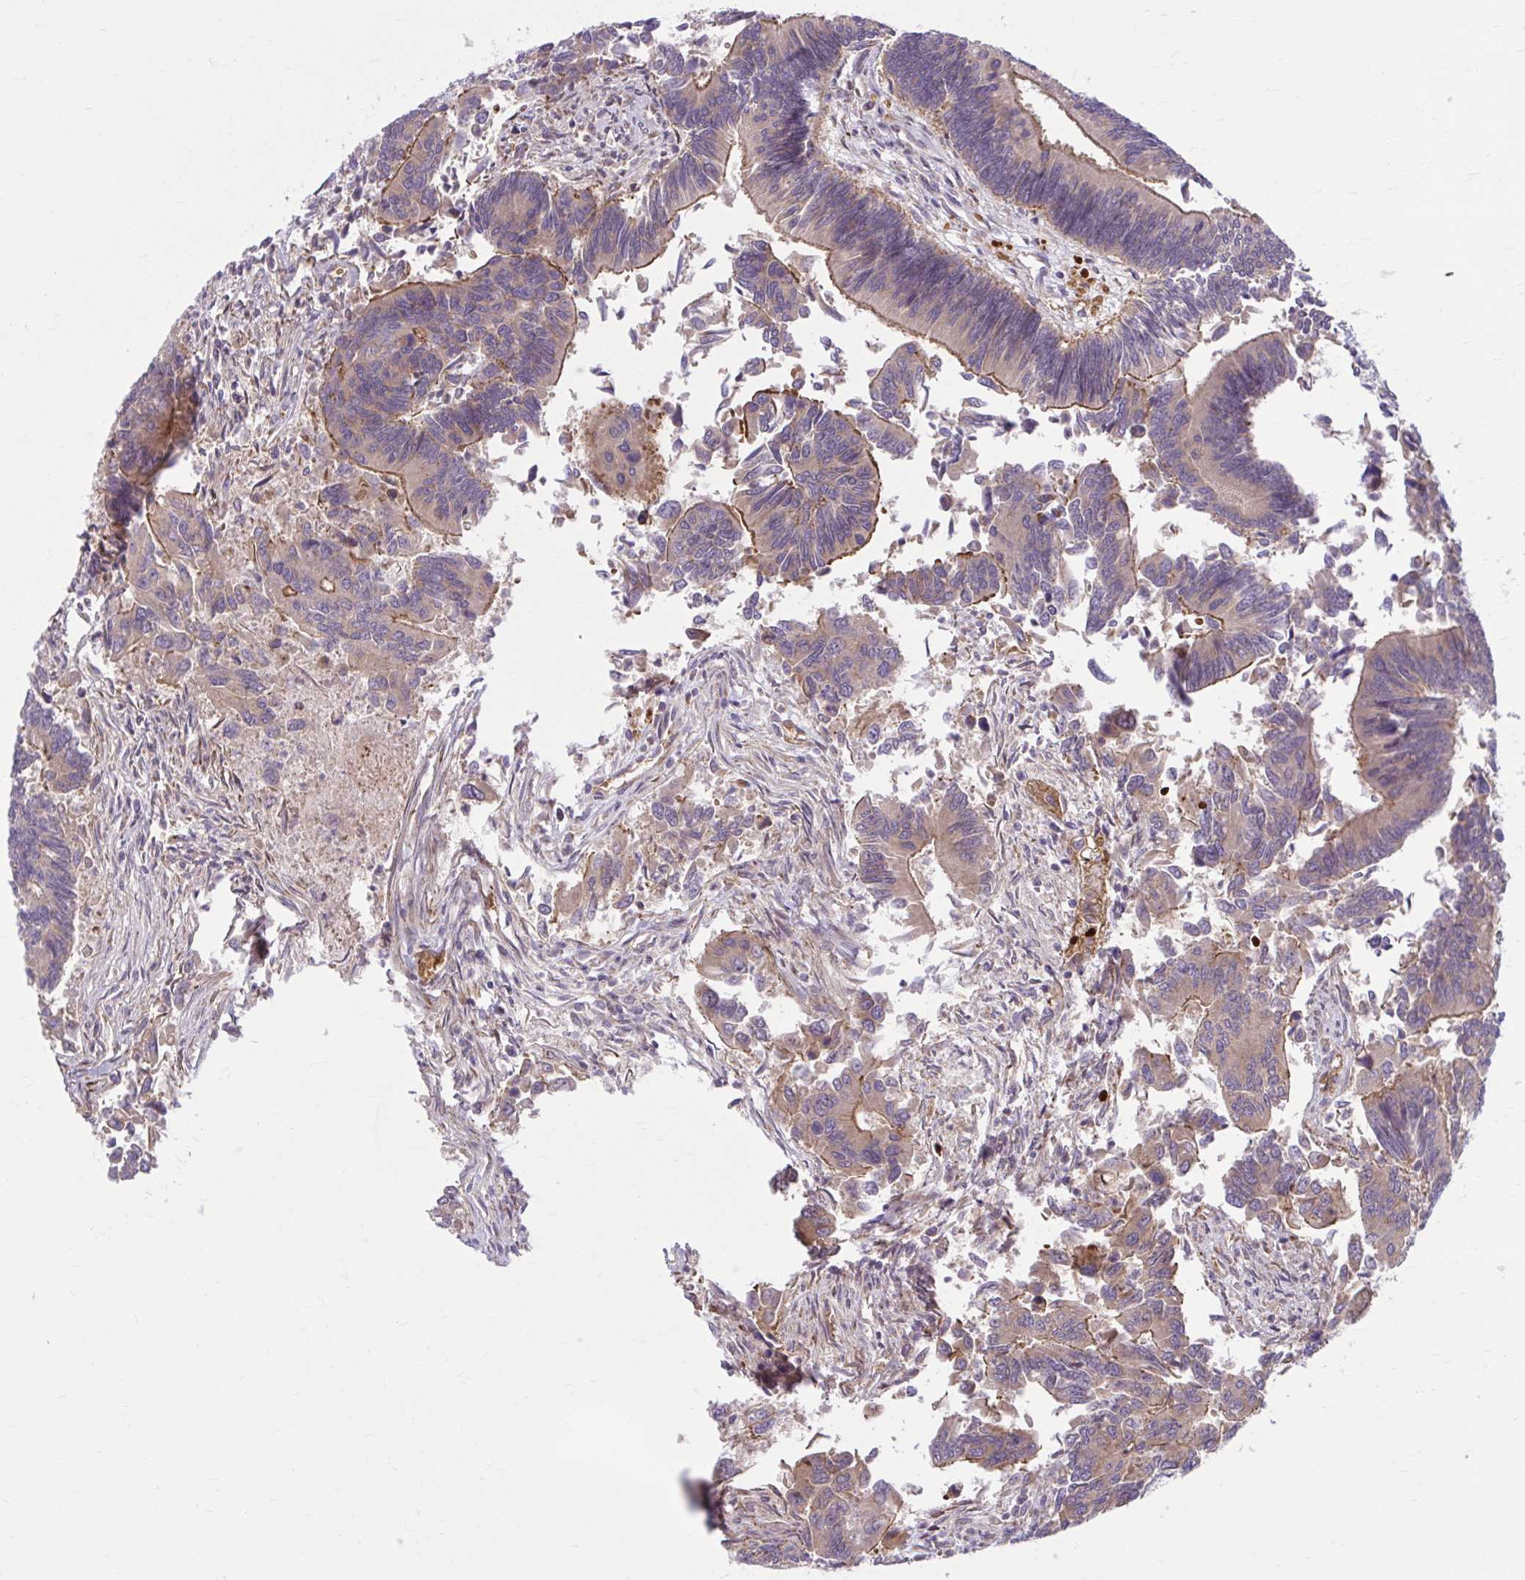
{"staining": {"intensity": "moderate", "quantity": ">75%", "location": "cytoplasmic/membranous"}, "tissue": "colorectal cancer", "cell_type": "Tumor cells", "image_type": "cancer", "snomed": [{"axis": "morphology", "description": "Adenocarcinoma, NOS"}, {"axis": "topography", "description": "Colon"}], "caption": "Immunohistochemical staining of adenocarcinoma (colorectal) displays moderate cytoplasmic/membranous protein positivity in about >75% of tumor cells. (Brightfield microscopy of DAB IHC at high magnification).", "gene": "SNF8", "patient": {"sex": "female", "age": 67}}